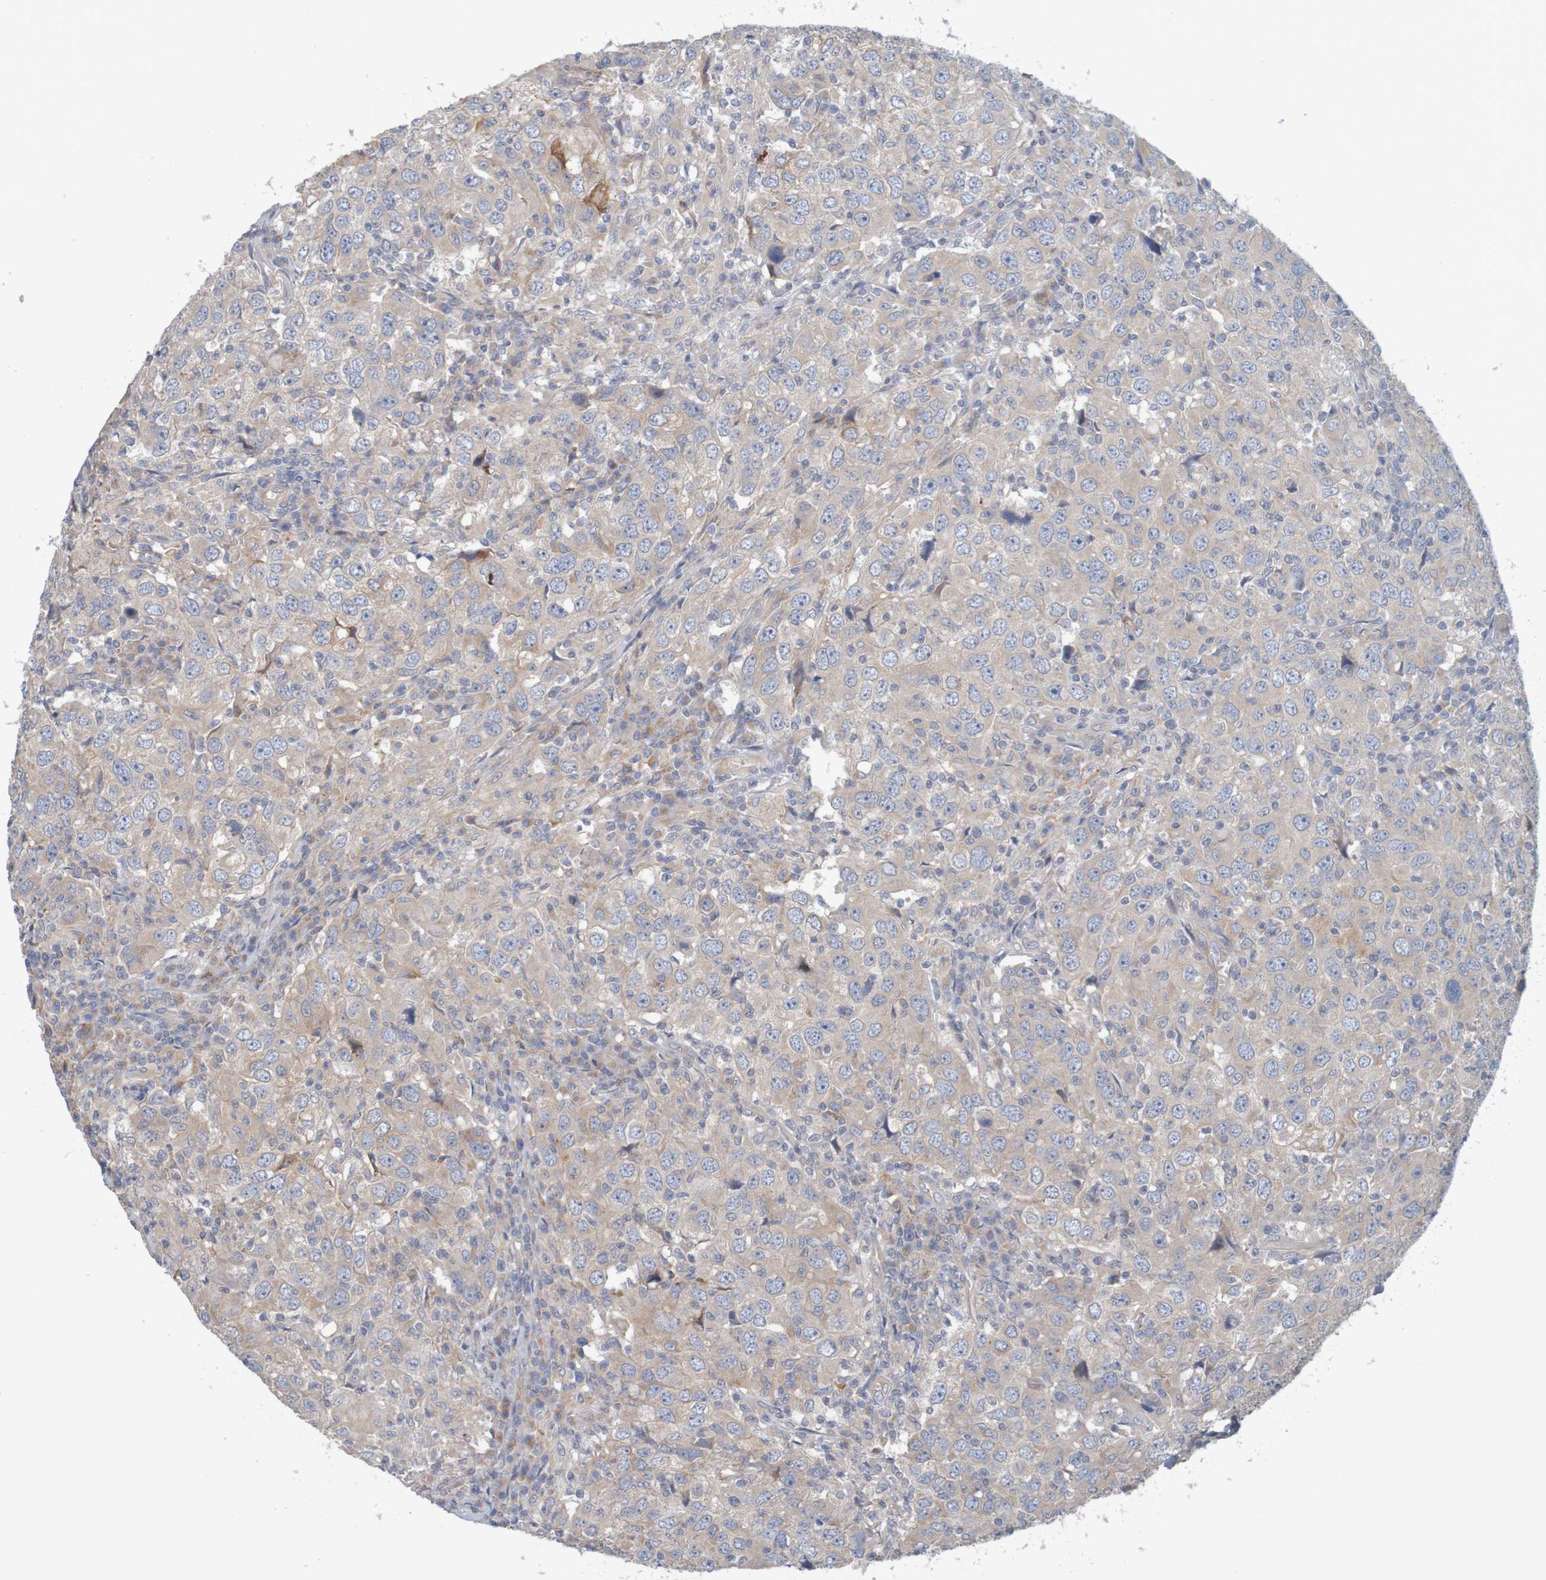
{"staining": {"intensity": "weak", "quantity": "<25%", "location": "cytoplasmic/membranous"}, "tissue": "head and neck cancer", "cell_type": "Tumor cells", "image_type": "cancer", "snomed": [{"axis": "morphology", "description": "Adenocarcinoma, NOS"}, {"axis": "topography", "description": "Salivary gland"}, {"axis": "topography", "description": "Head-Neck"}], "caption": "Tumor cells show no significant protein positivity in head and neck cancer.", "gene": "KRT23", "patient": {"sex": "female", "age": 65}}